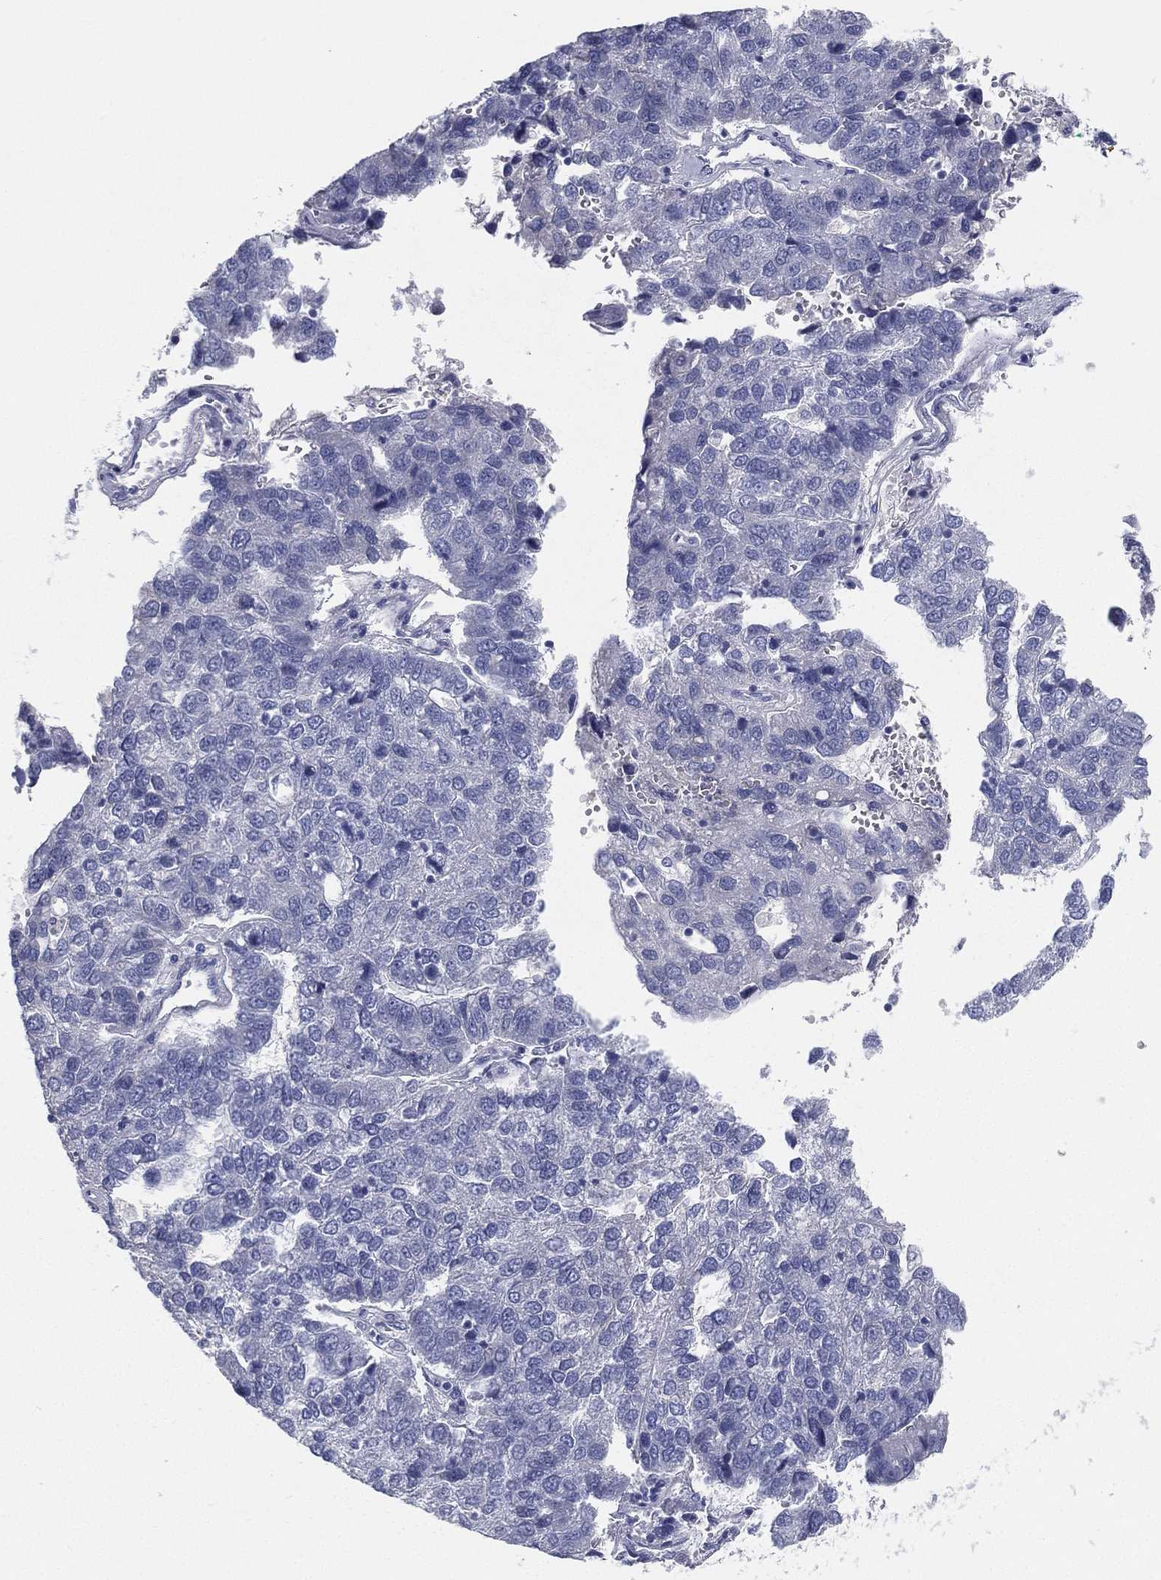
{"staining": {"intensity": "negative", "quantity": "none", "location": "none"}, "tissue": "pancreatic cancer", "cell_type": "Tumor cells", "image_type": "cancer", "snomed": [{"axis": "morphology", "description": "Adenocarcinoma, NOS"}, {"axis": "topography", "description": "Pancreas"}], "caption": "Immunohistochemistry (IHC) of pancreatic cancer (adenocarcinoma) displays no expression in tumor cells. (DAB IHC with hematoxylin counter stain).", "gene": "STS", "patient": {"sex": "female", "age": 61}}